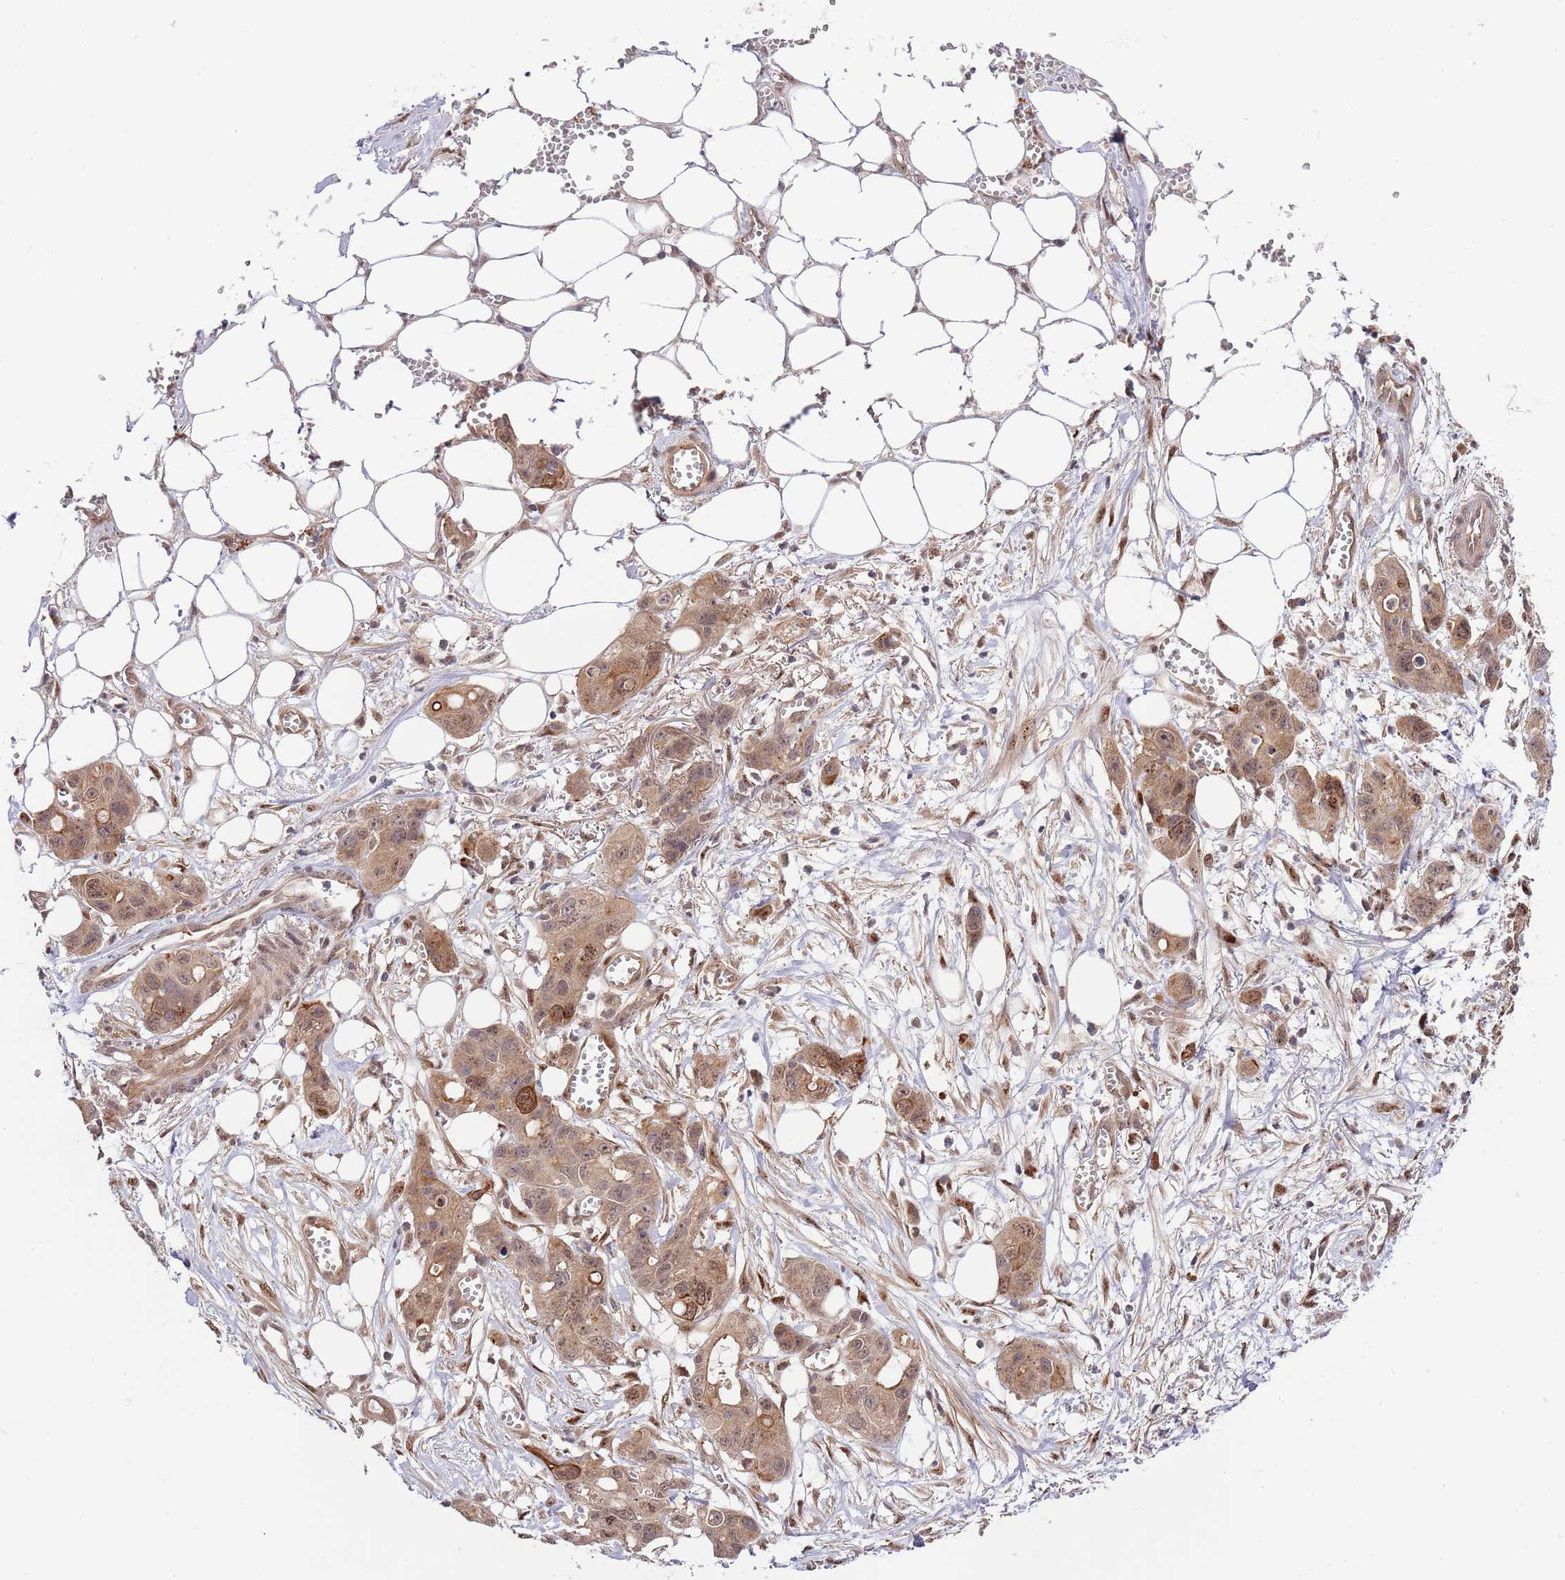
{"staining": {"intensity": "moderate", "quantity": ">75%", "location": "cytoplasmic/membranous,nuclear"}, "tissue": "ovarian cancer", "cell_type": "Tumor cells", "image_type": "cancer", "snomed": [{"axis": "morphology", "description": "Cystadenocarcinoma, mucinous, NOS"}, {"axis": "topography", "description": "Ovary"}], "caption": "Protein analysis of ovarian cancer tissue displays moderate cytoplasmic/membranous and nuclear positivity in about >75% of tumor cells.", "gene": "PRR16", "patient": {"sex": "female", "age": 70}}